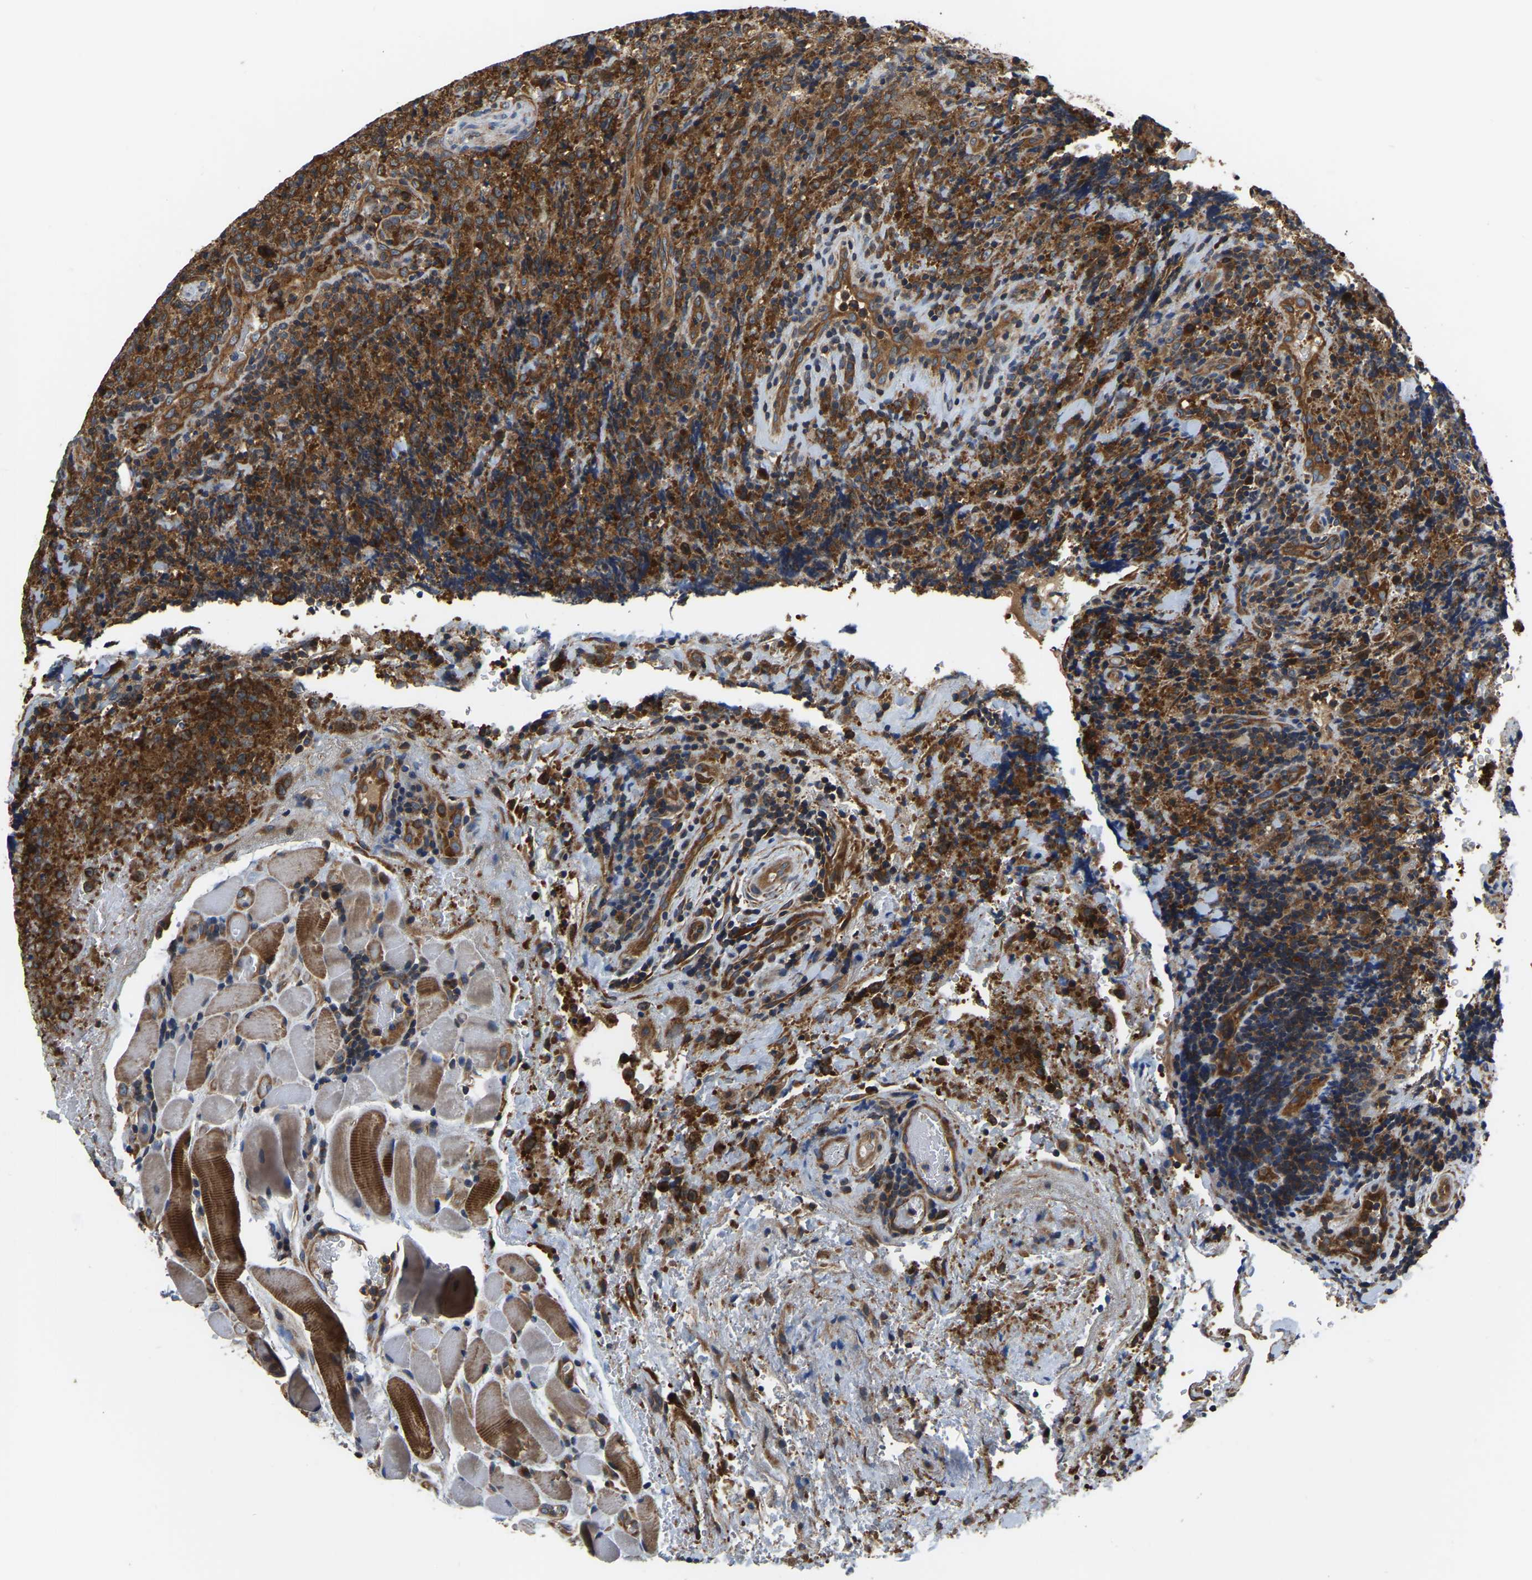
{"staining": {"intensity": "strong", "quantity": ">75%", "location": "cytoplasmic/membranous"}, "tissue": "lymphoma", "cell_type": "Tumor cells", "image_type": "cancer", "snomed": [{"axis": "morphology", "description": "Malignant lymphoma, non-Hodgkin's type, High grade"}, {"axis": "topography", "description": "Tonsil"}], "caption": "The histopathology image reveals a brown stain indicating the presence of a protein in the cytoplasmic/membranous of tumor cells in high-grade malignant lymphoma, non-Hodgkin's type. (DAB (3,3'-diaminobenzidine) = brown stain, brightfield microscopy at high magnification).", "gene": "GARS1", "patient": {"sex": "female", "age": 36}}